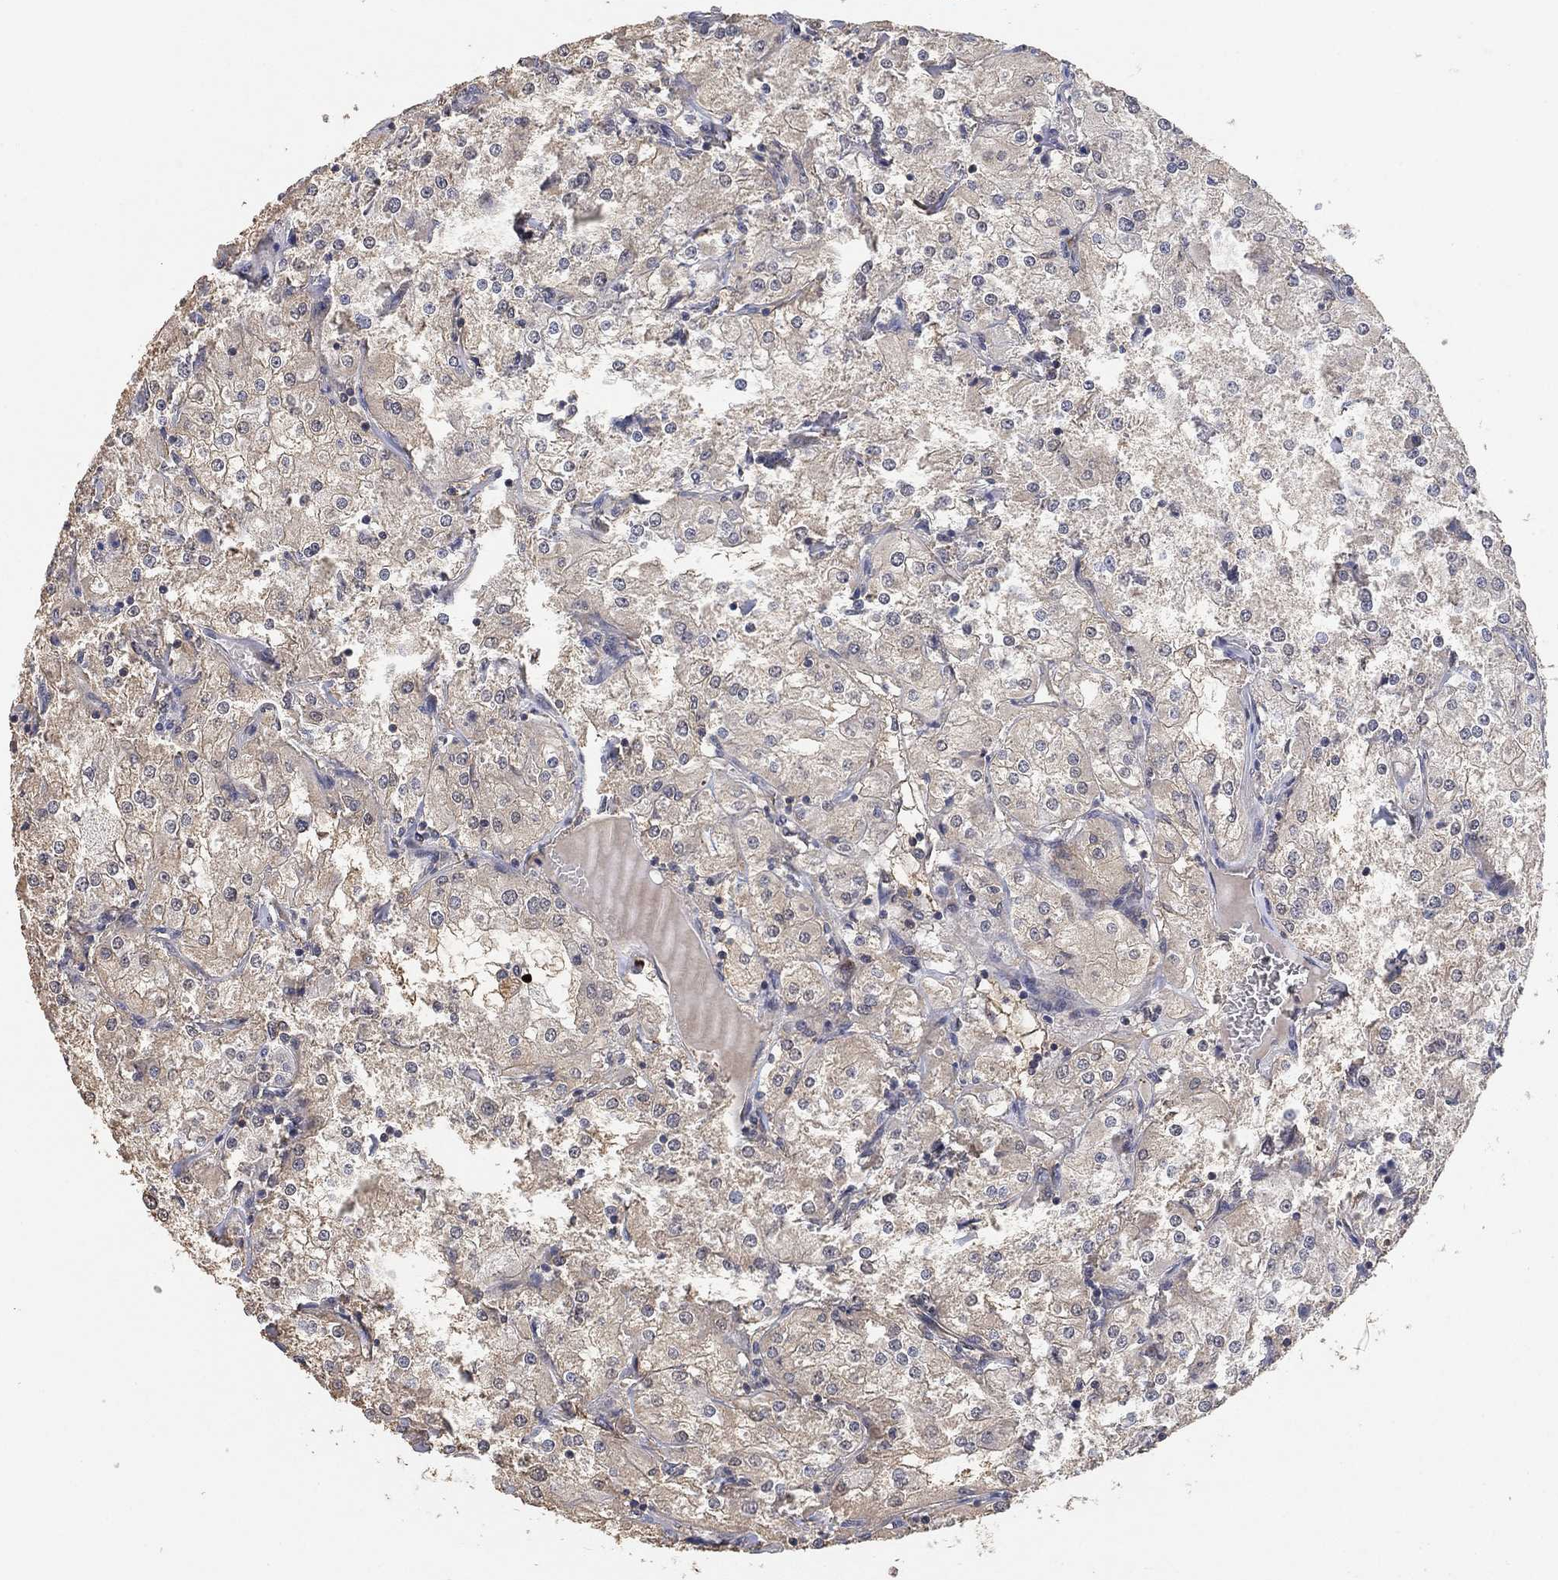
{"staining": {"intensity": "negative", "quantity": "none", "location": "none"}, "tissue": "renal cancer", "cell_type": "Tumor cells", "image_type": "cancer", "snomed": [{"axis": "morphology", "description": "Adenocarcinoma, NOS"}, {"axis": "topography", "description": "Kidney"}], "caption": "Immunohistochemistry image of human adenocarcinoma (renal) stained for a protein (brown), which demonstrates no staining in tumor cells.", "gene": "CCDC43", "patient": {"sex": "male", "age": 77}}